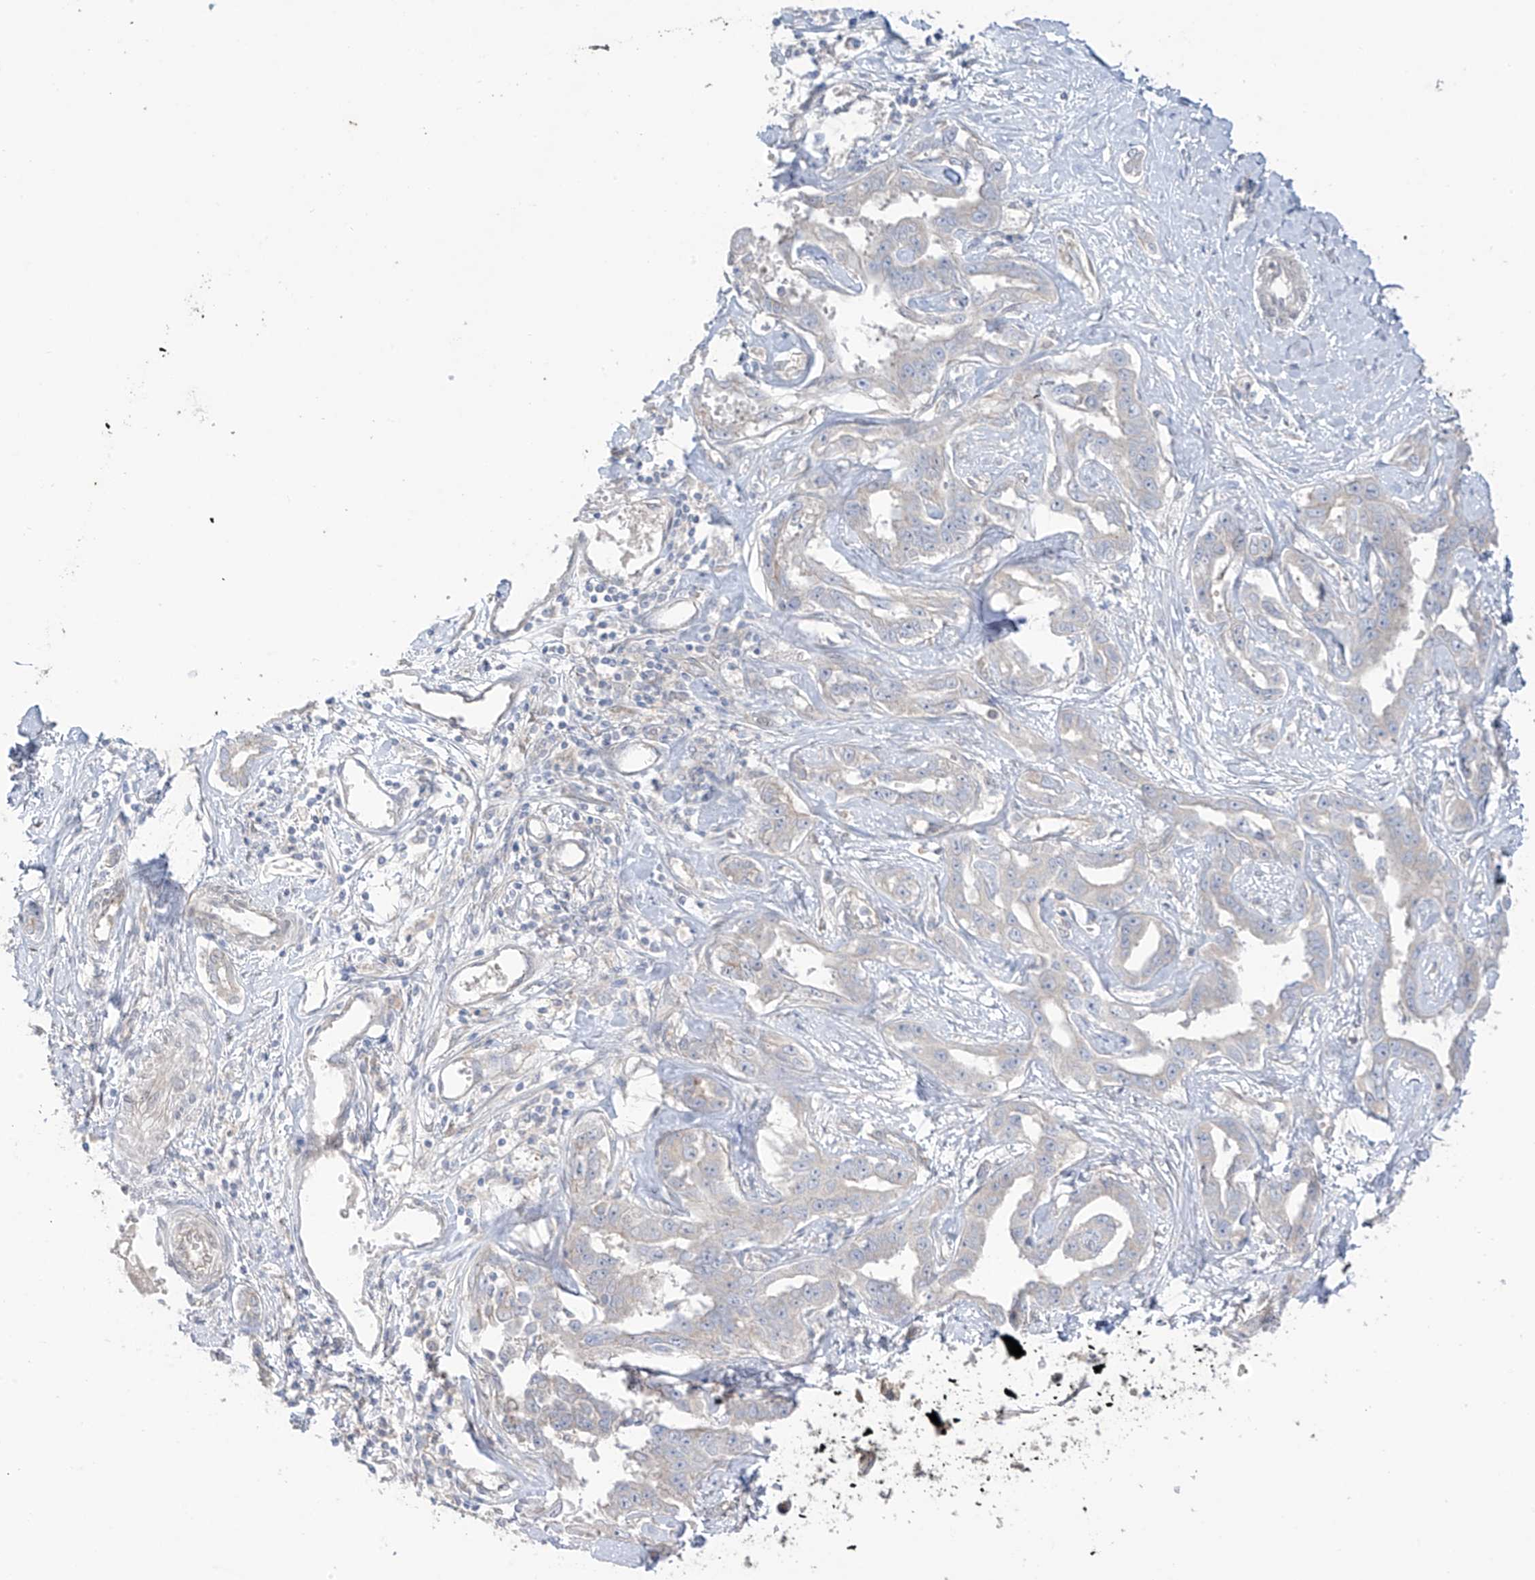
{"staining": {"intensity": "negative", "quantity": "none", "location": "none"}, "tissue": "liver cancer", "cell_type": "Tumor cells", "image_type": "cancer", "snomed": [{"axis": "morphology", "description": "Cholangiocarcinoma"}, {"axis": "topography", "description": "Liver"}], "caption": "Photomicrograph shows no protein staining in tumor cells of liver cancer tissue.", "gene": "EIPR1", "patient": {"sex": "male", "age": 59}}